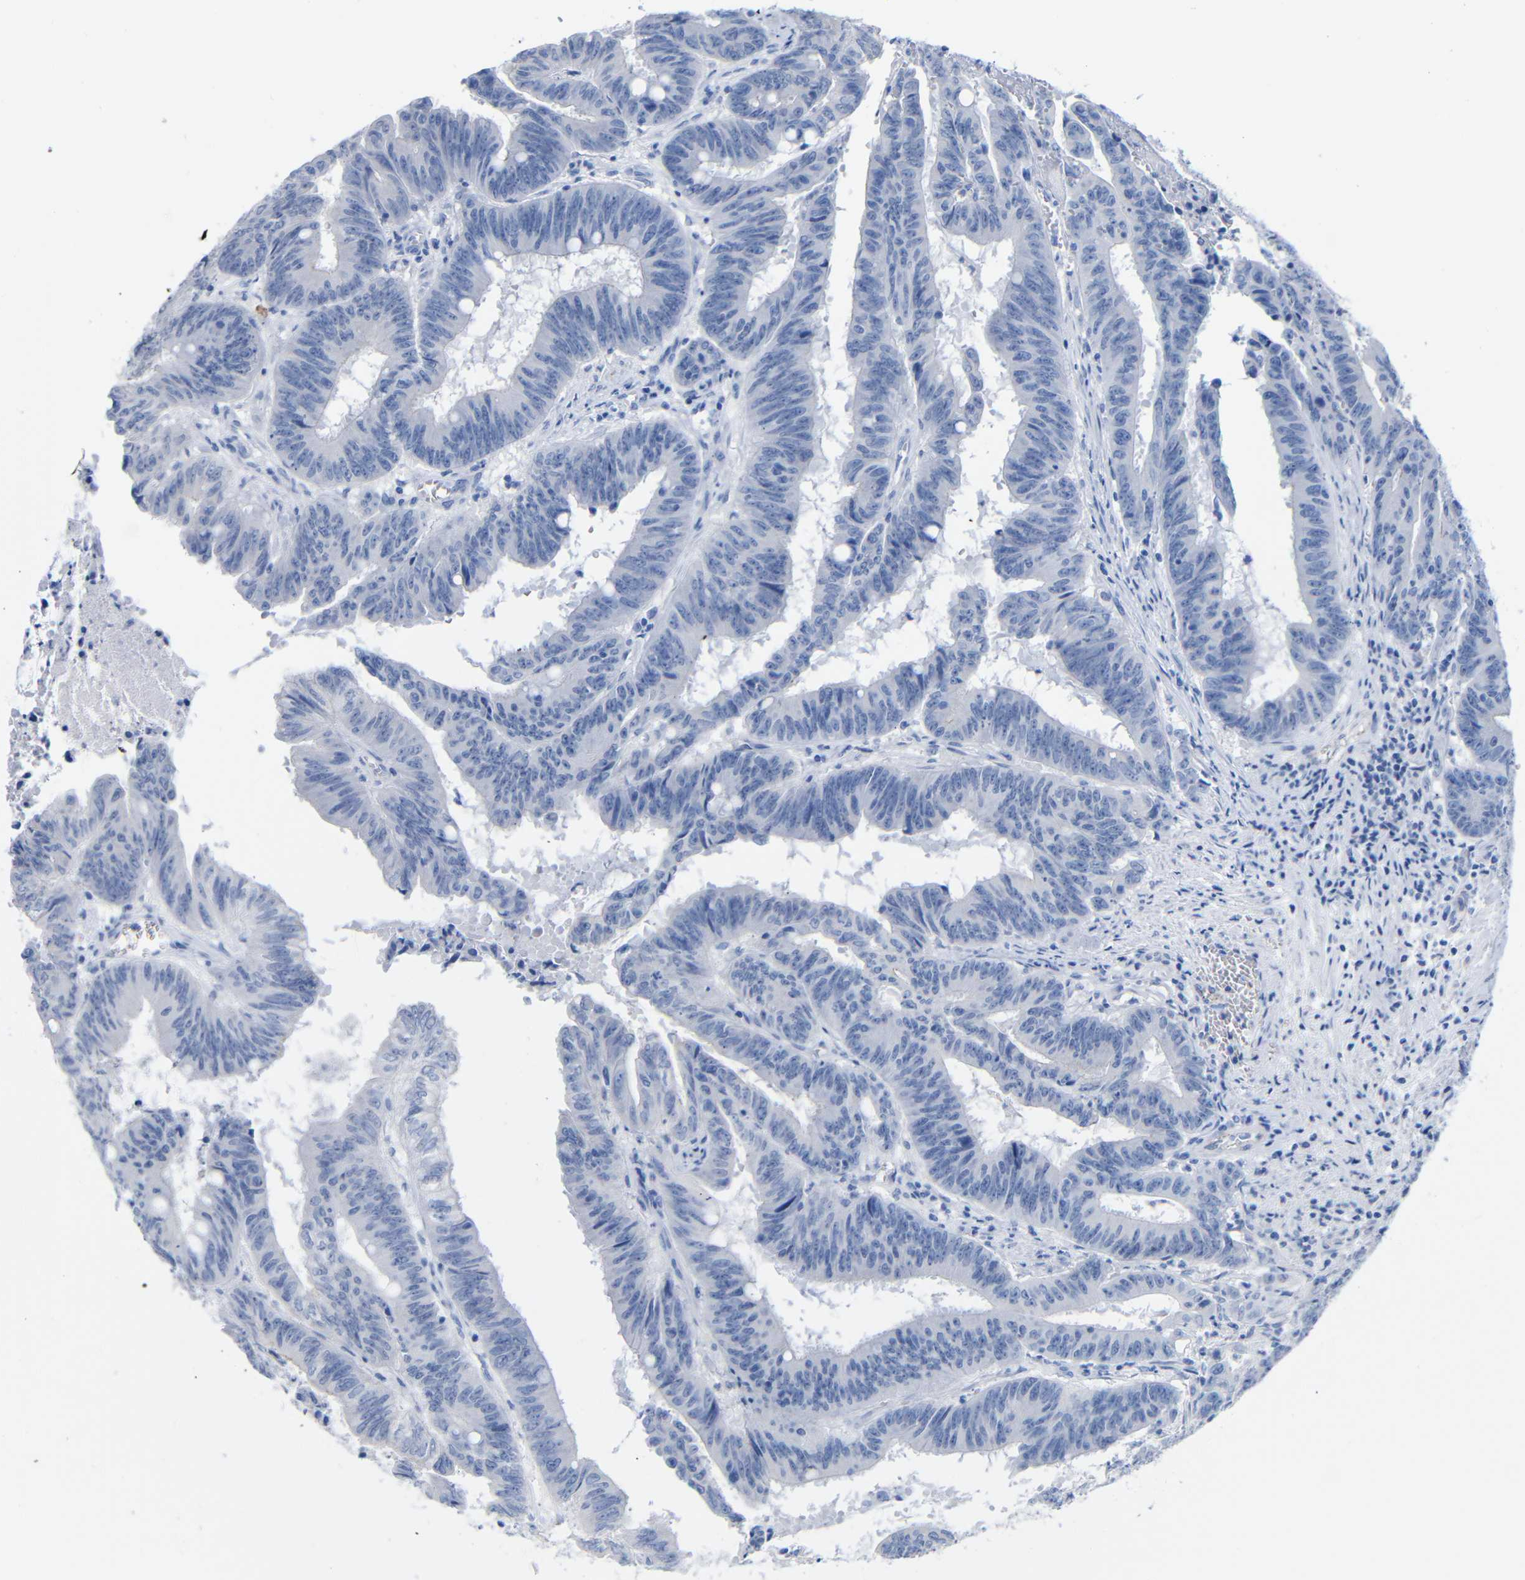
{"staining": {"intensity": "negative", "quantity": "none", "location": "none"}, "tissue": "colorectal cancer", "cell_type": "Tumor cells", "image_type": "cancer", "snomed": [{"axis": "morphology", "description": "Adenocarcinoma, NOS"}, {"axis": "topography", "description": "Colon"}], "caption": "Immunohistochemical staining of colorectal cancer (adenocarcinoma) demonstrates no significant expression in tumor cells. Nuclei are stained in blue.", "gene": "CGNL1", "patient": {"sex": "male", "age": 45}}